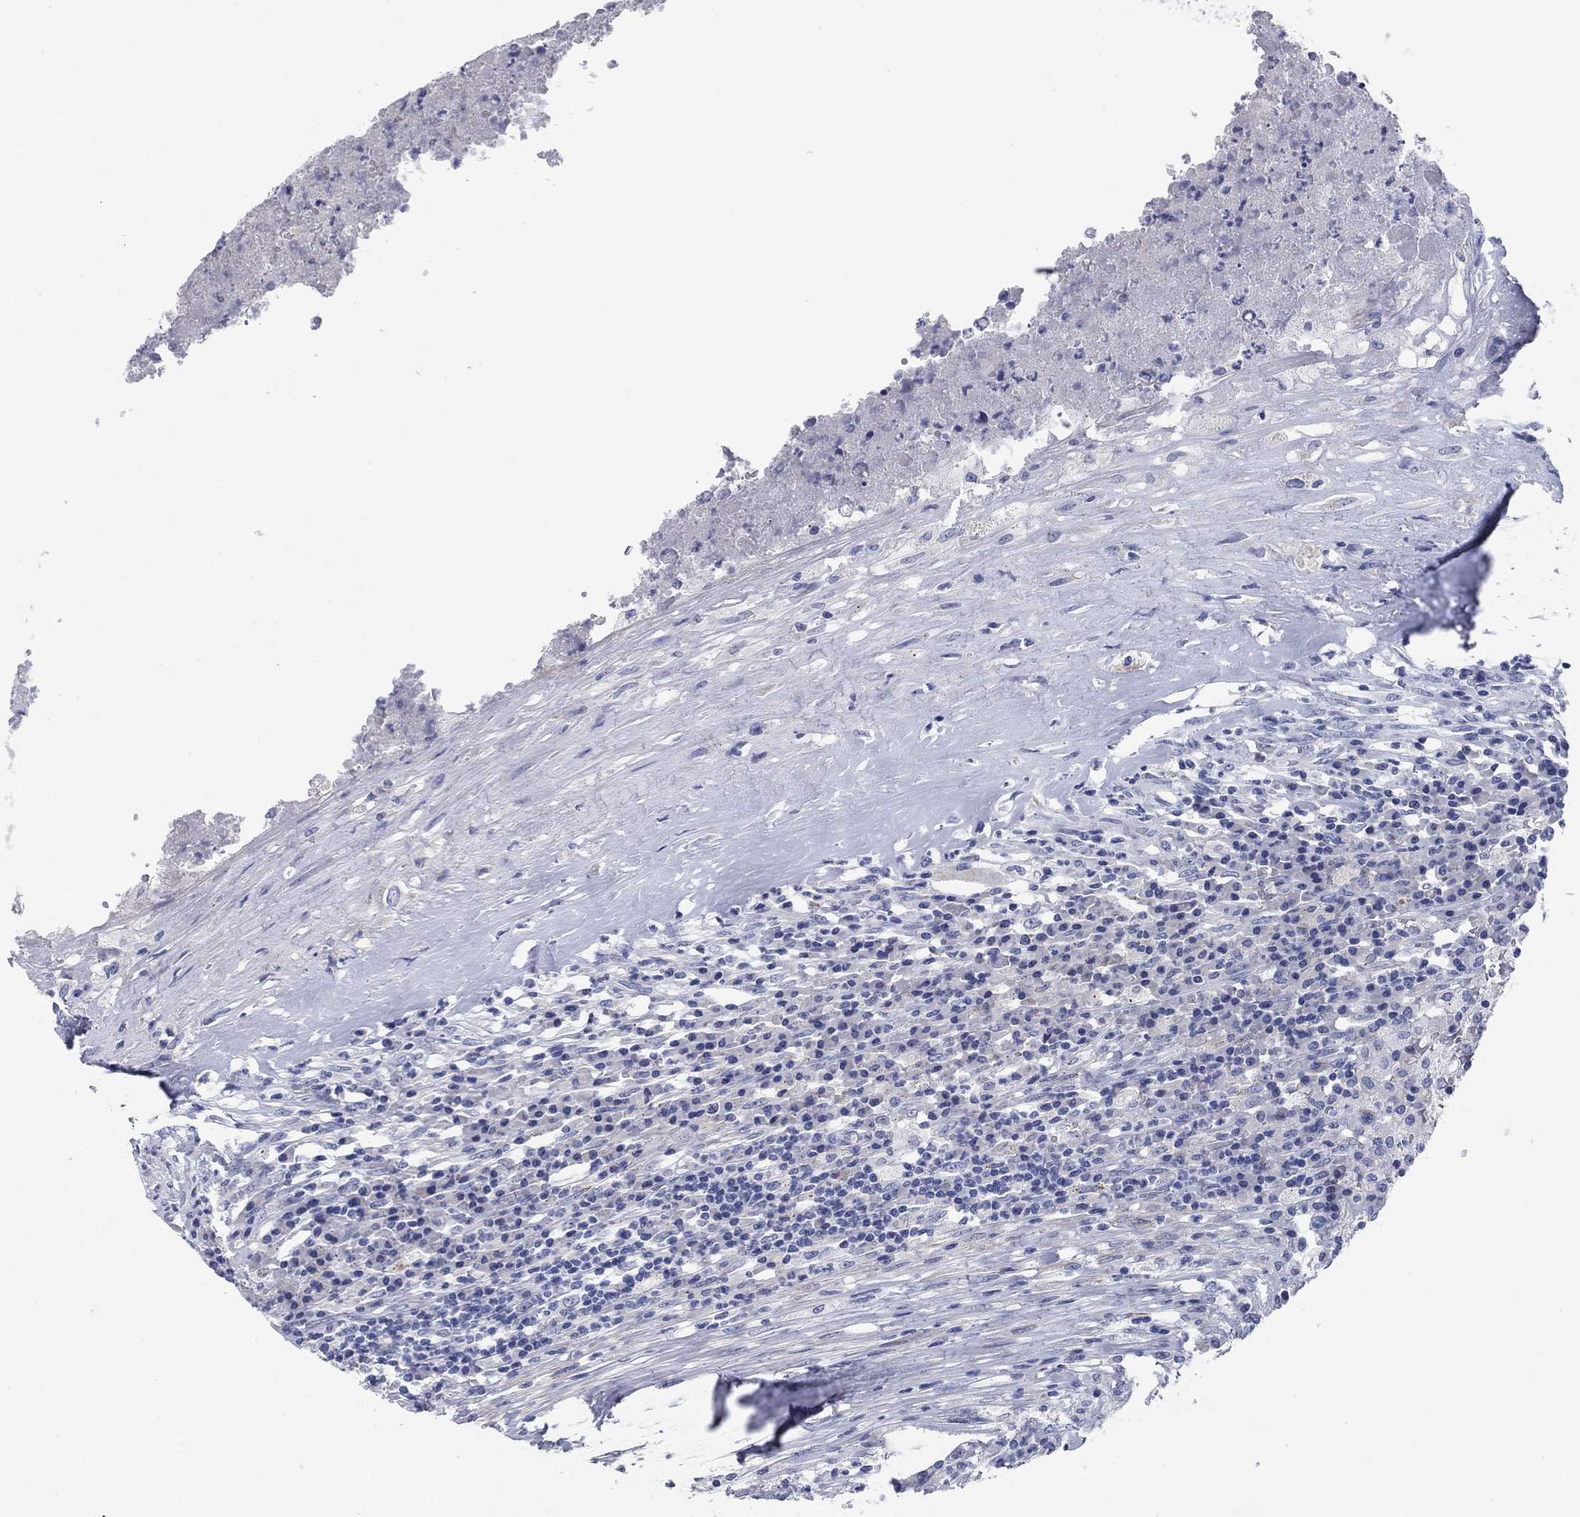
{"staining": {"intensity": "negative", "quantity": "none", "location": "none"}, "tissue": "testis cancer", "cell_type": "Tumor cells", "image_type": "cancer", "snomed": [{"axis": "morphology", "description": "Necrosis, NOS"}, {"axis": "morphology", "description": "Carcinoma, Embryonal, NOS"}, {"axis": "topography", "description": "Testis"}], "caption": "There is no significant staining in tumor cells of embryonal carcinoma (testis). (Brightfield microscopy of DAB immunohistochemistry (IHC) at high magnification).", "gene": "PRPH", "patient": {"sex": "male", "age": 19}}